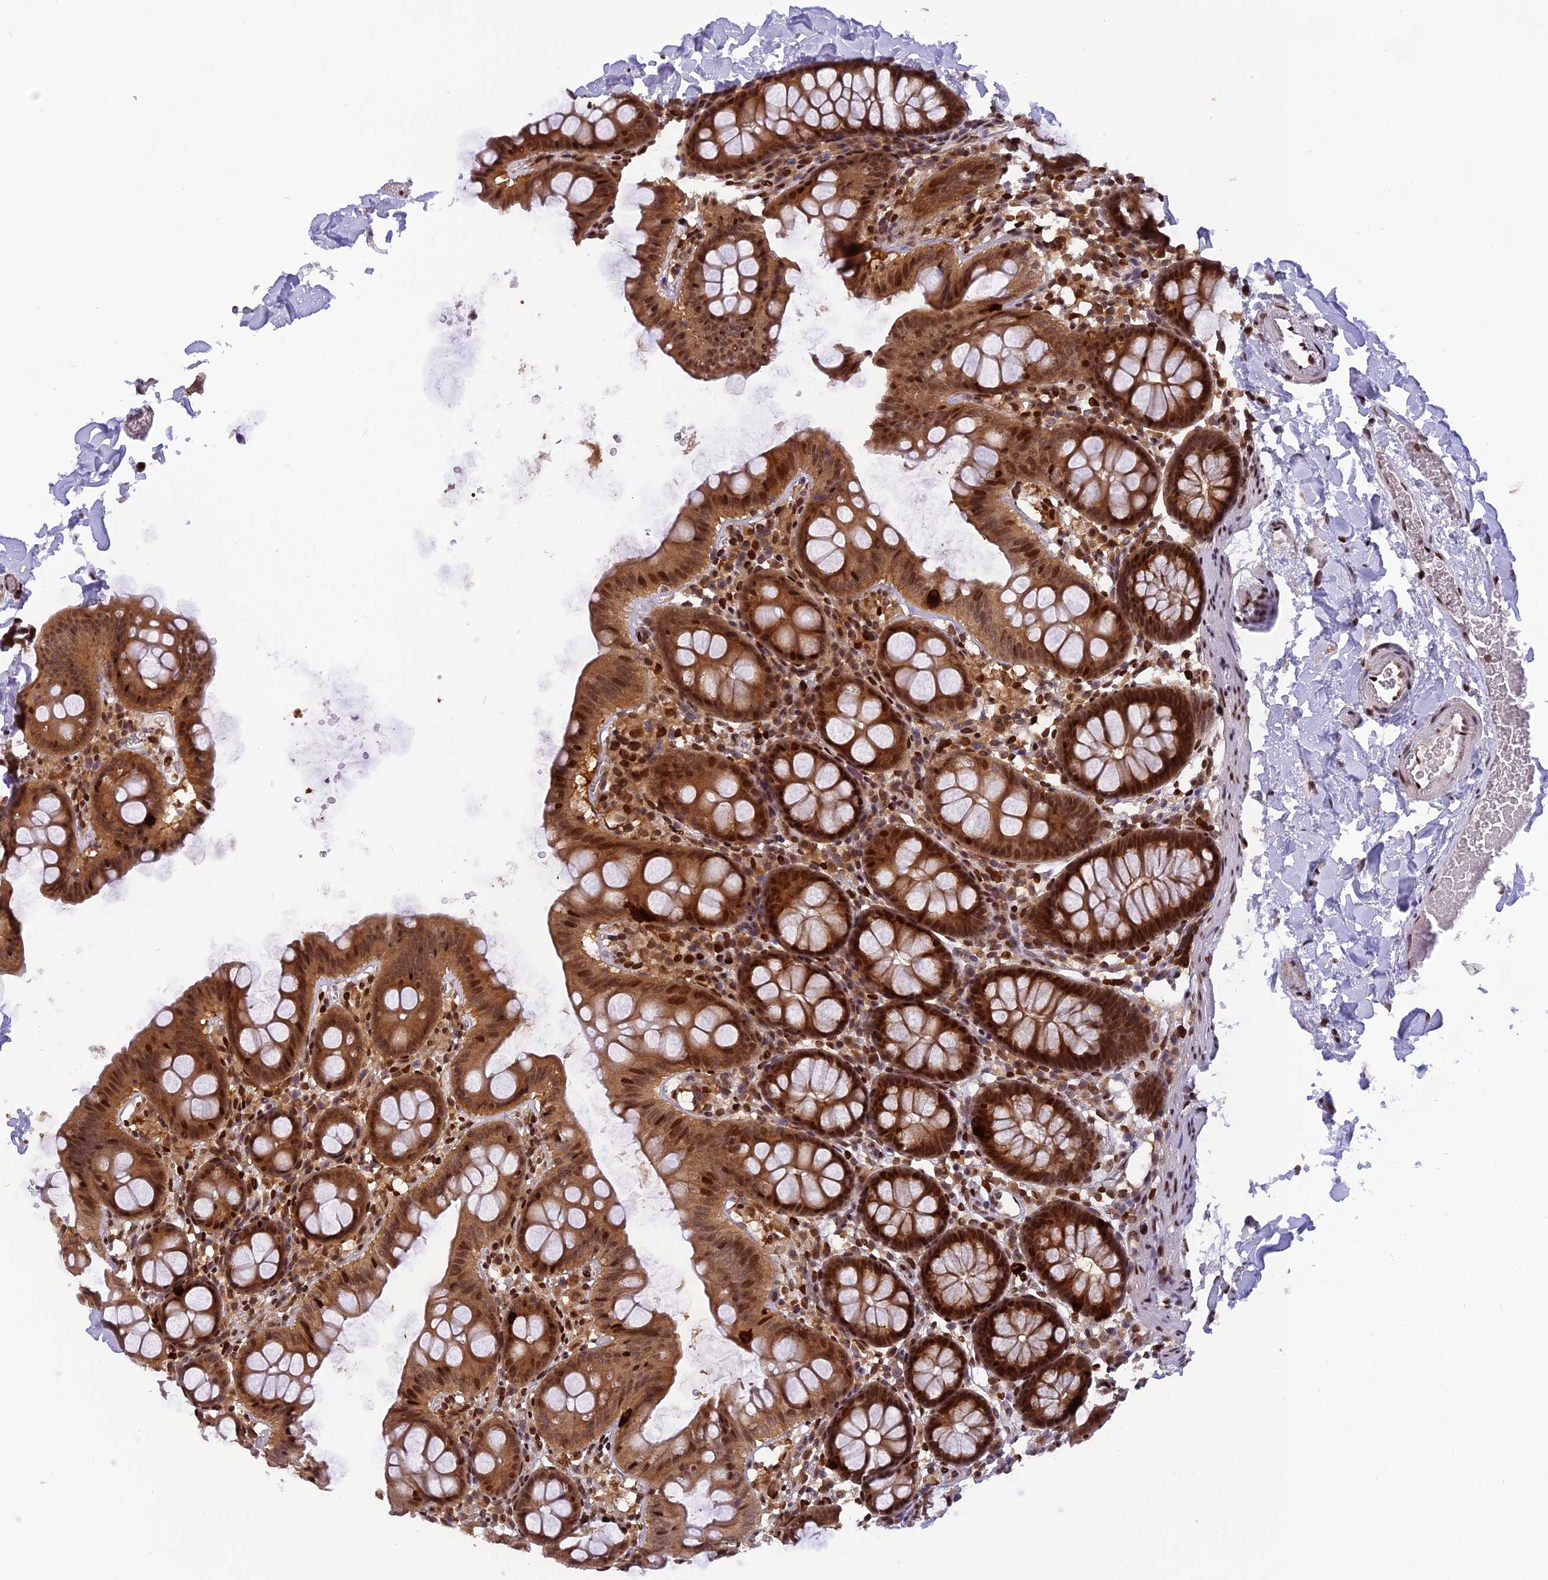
{"staining": {"intensity": "moderate", "quantity": ">75%", "location": "nuclear"}, "tissue": "colon", "cell_type": "Endothelial cells", "image_type": "normal", "snomed": [{"axis": "morphology", "description": "Normal tissue, NOS"}, {"axis": "topography", "description": "Colon"}], "caption": "Colon stained with IHC demonstrates moderate nuclear expression in approximately >75% of endothelial cells.", "gene": "RABGGTA", "patient": {"sex": "male", "age": 75}}